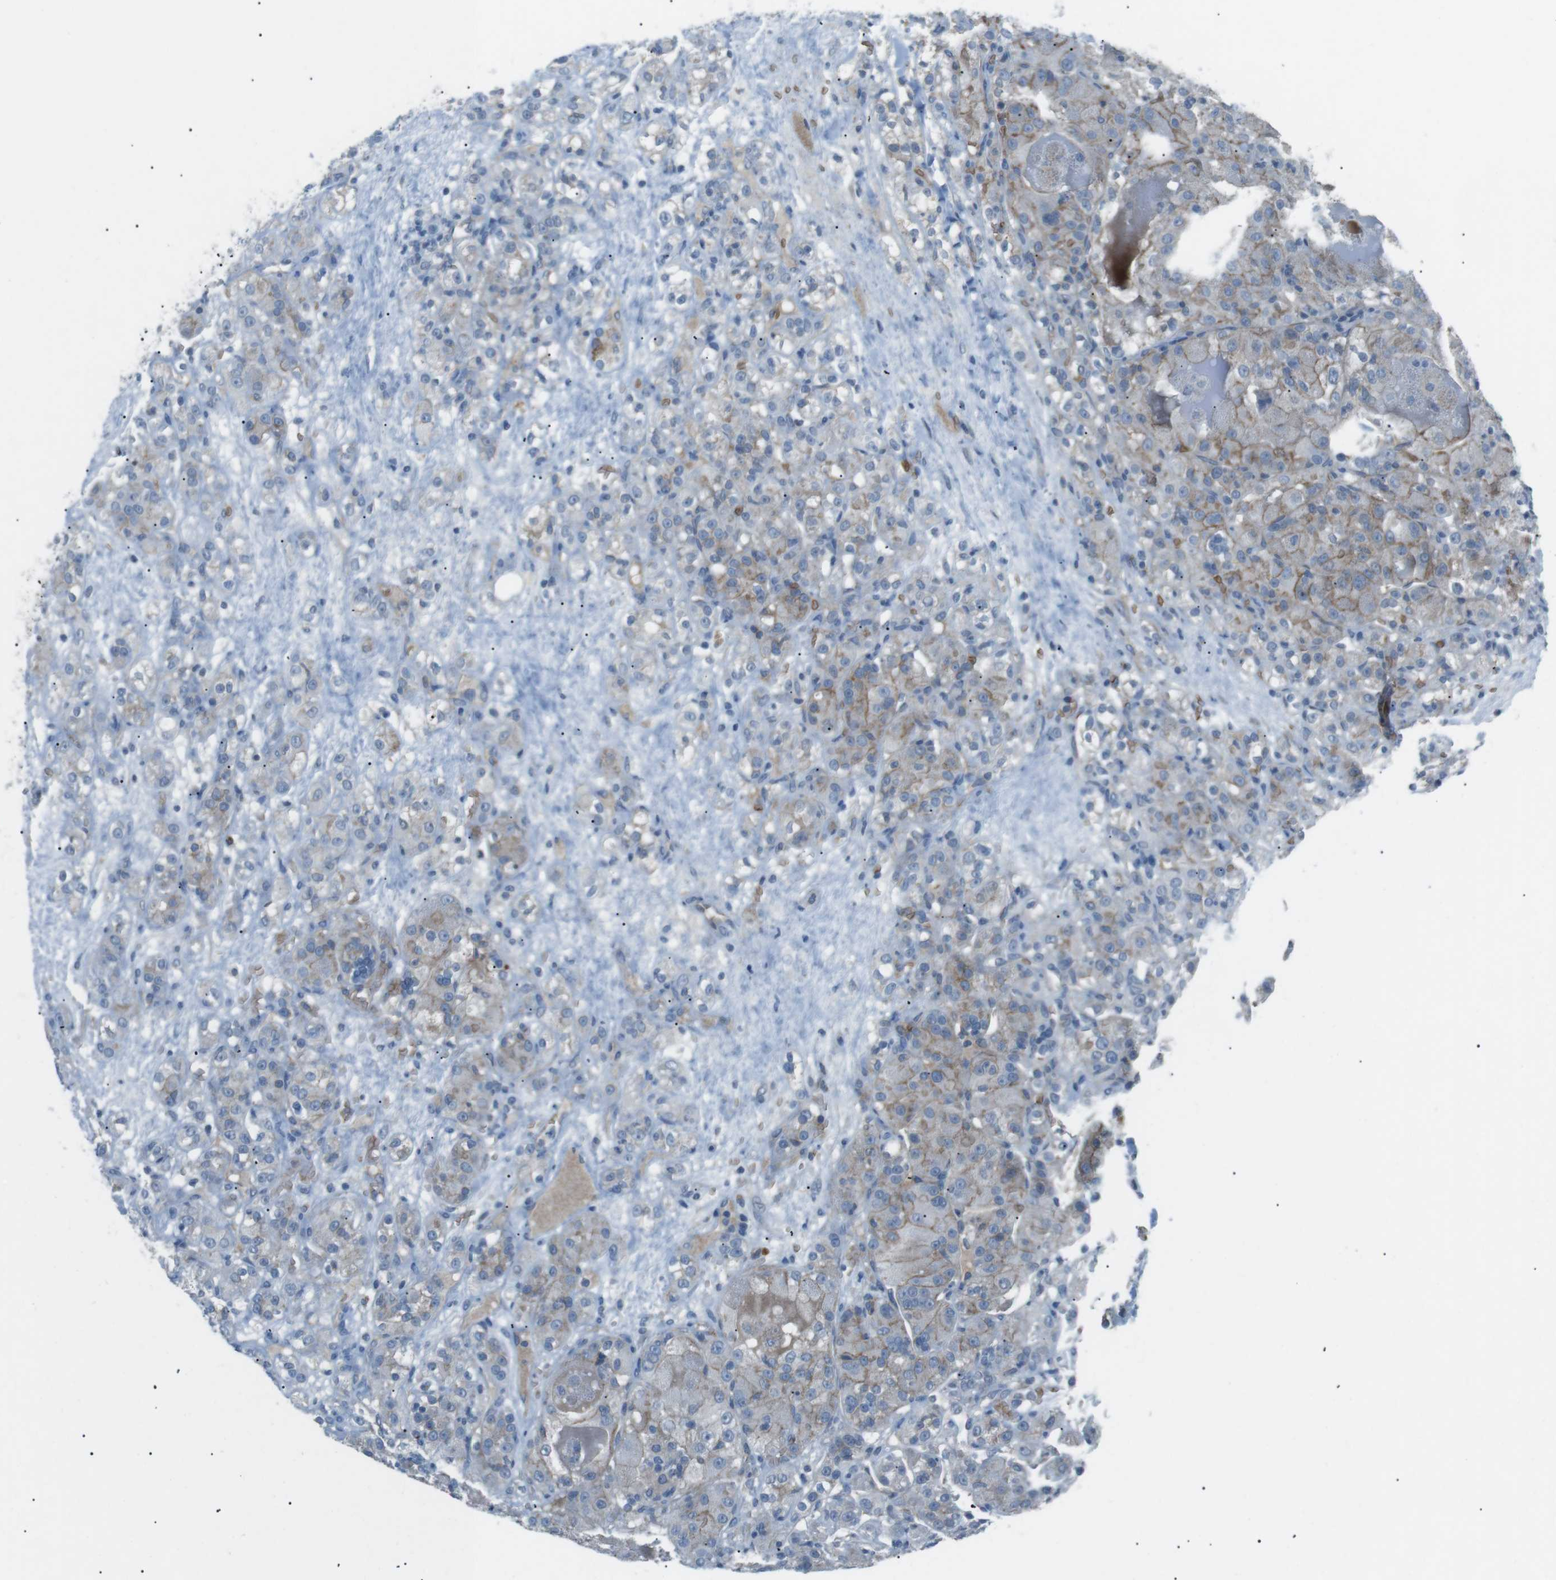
{"staining": {"intensity": "weak", "quantity": "25%-75%", "location": "cytoplasmic/membranous"}, "tissue": "renal cancer", "cell_type": "Tumor cells", "image_type": "cancer", "snomed": [{"axis": "morphology", "description": "Normal tissue, NOS"}, {"axis": "morphology", "description": "Adenocarcinoma, NOS"}, {"axis": "topography", "description": "Kidney"}], "caption": "A photomicrograph of renal cancer stained for a protein demonstrates weak cytoplasmic/membranous brown staining in tumor cells.", "gene": "SPTA1", "patient": {"sex": "male", "age": 61}}